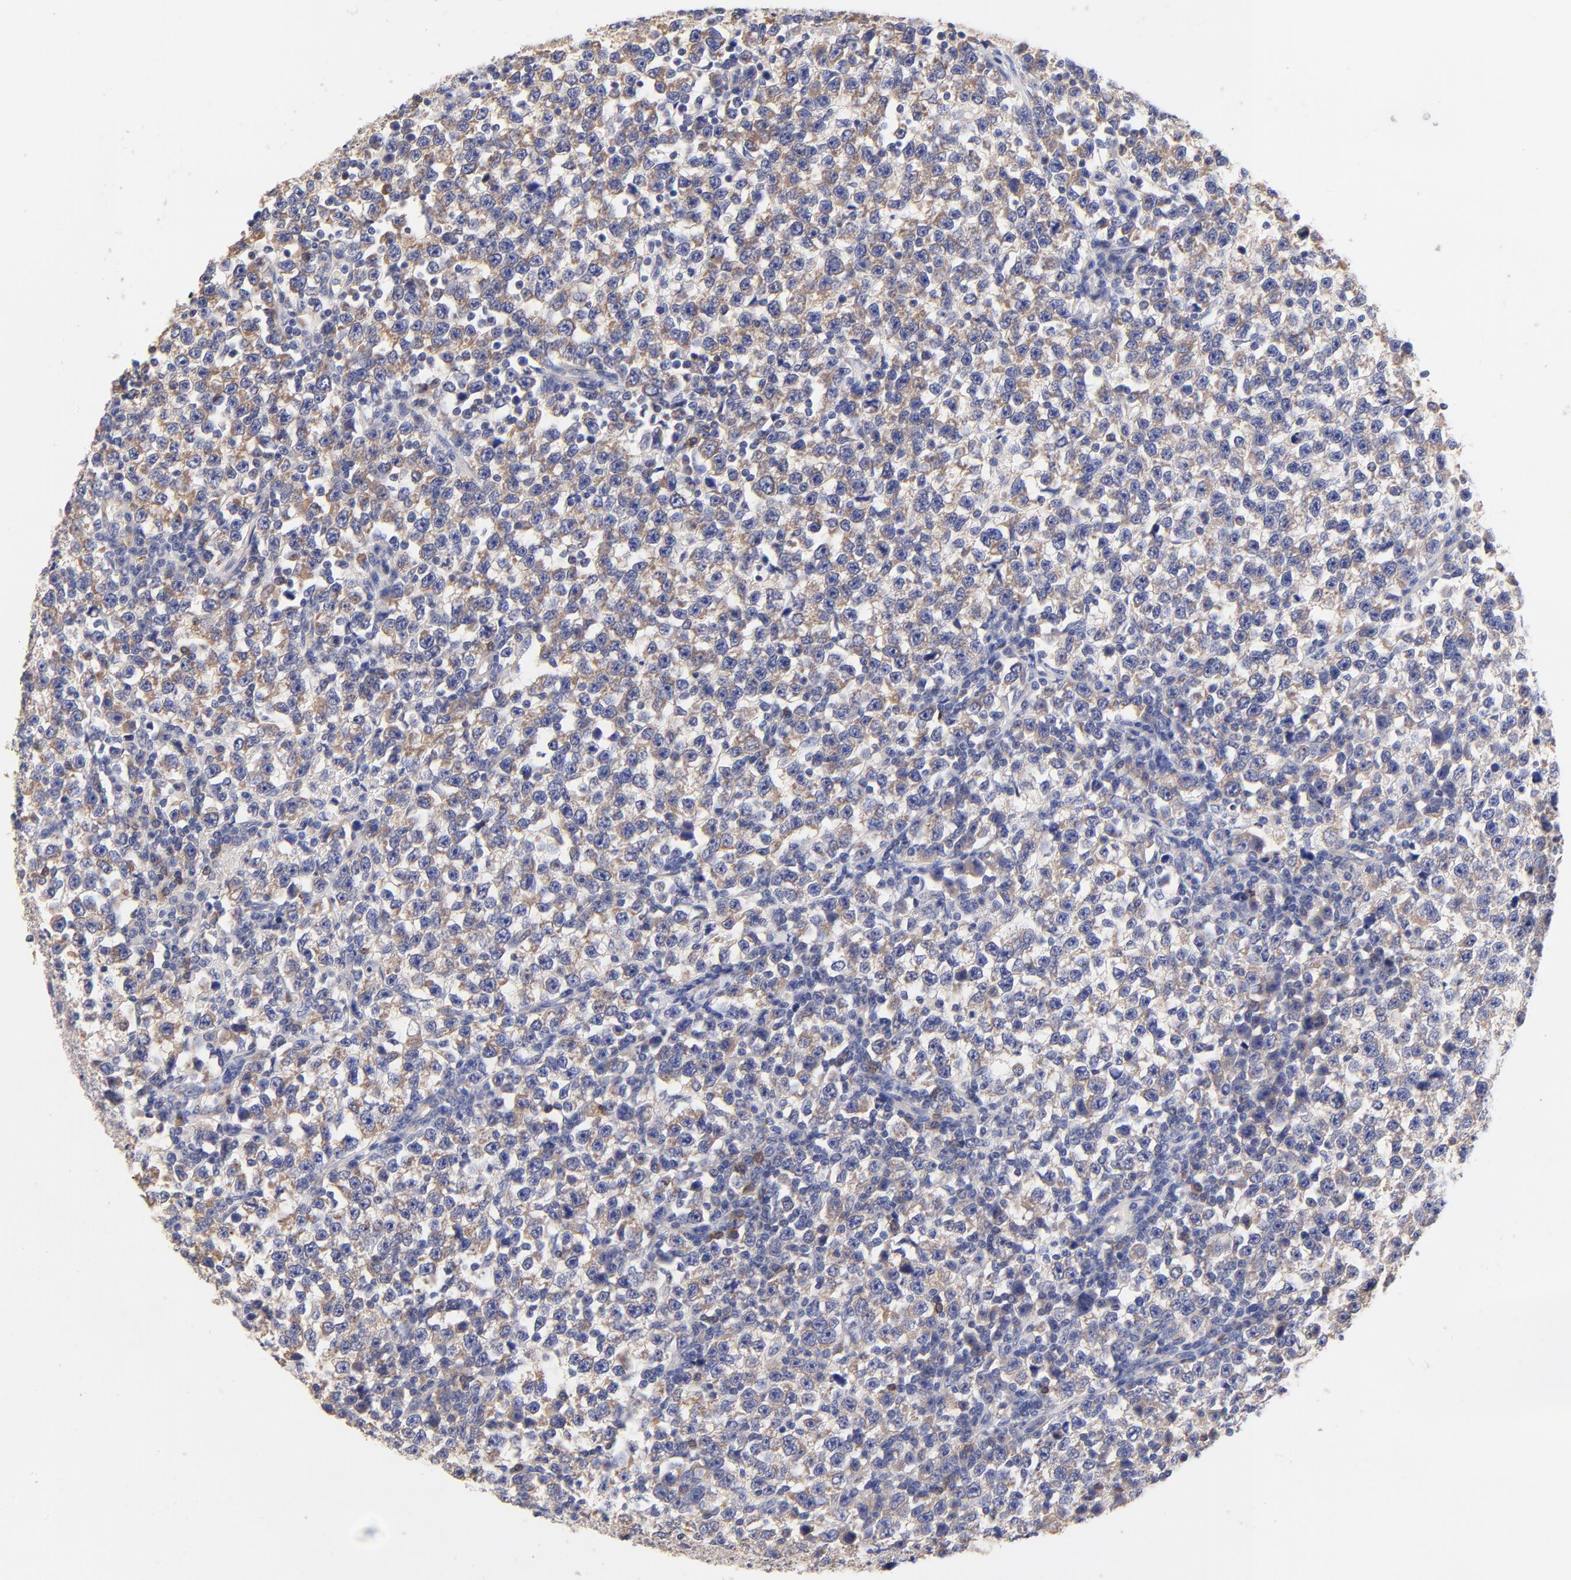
{"staining": {"intensity": "weak", "quantity": "25%-75%", "location": "cytoplasmic/membranous"}, "tissue": "testis cancer", "cell_type": "Tumor cells", "image_type": "cancer", "snomed": [{"axis": "morphology", "description": "Seminoma, NOS"}, {"axis": "topography", "description": "Testis"}], "caption": "Immunohistochemistry (IHC) of human testis seminoma demonstrates low levels of weak cytoplasmic/membranous positivity in approximately 25%-75% of tumor cells. Nuclei are stained in blue.", "gene": "TNFRSF13C", "patient": {"sex": "male", "age": 43}}